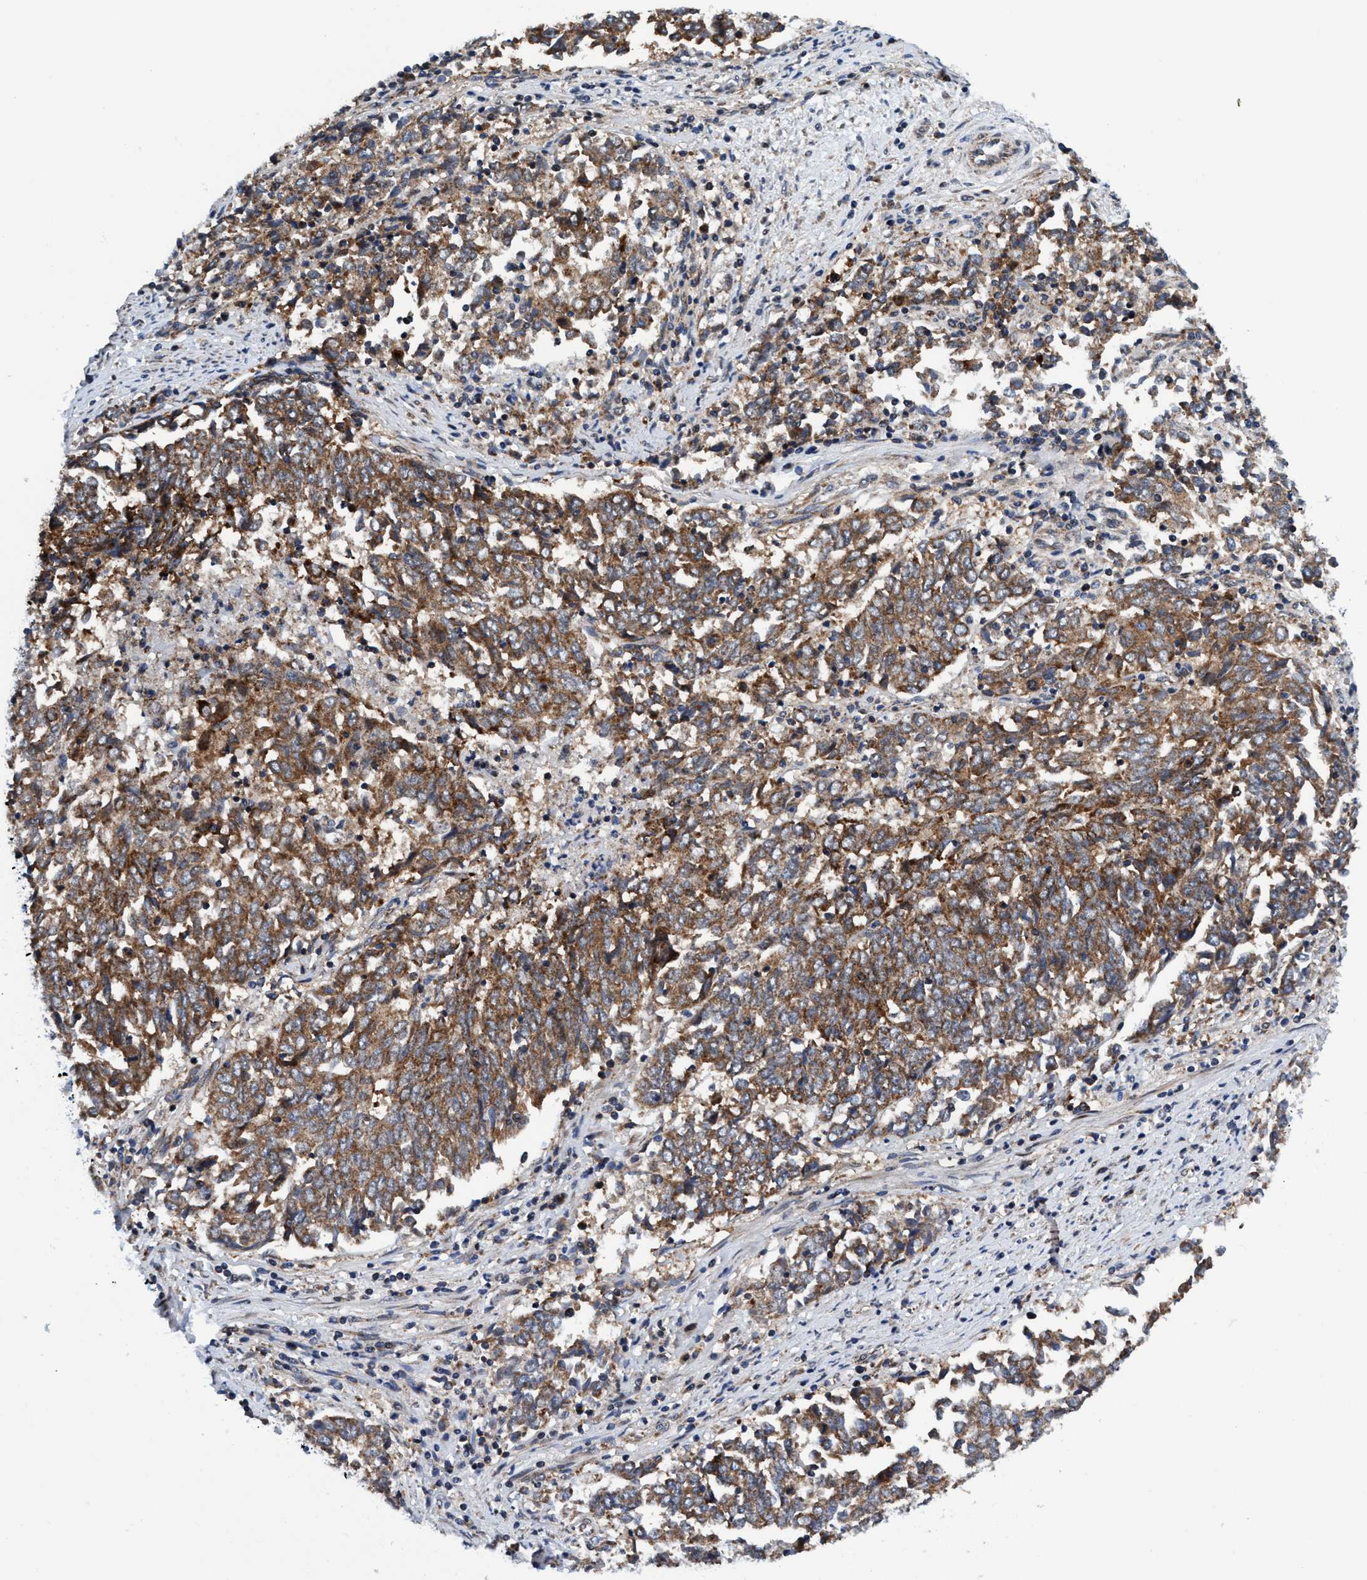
{"staining": {"intensity": "moderate", "quantity": ">75%", "location": "cytoplasmic/membranous"}, "tissue": "endometrial cancer", "cell_type": "Tumor cells", "image_type": "cancer", "snomed": [{"axis": "morphology", "description": "Adenocarcinoma, NOS"}, {"axis": "topography", "description": "Endometrium"}], "caption": "Protein staining reveals moderate cytoplasmic/membranous staining in approximately >75% of tumor cells in endometrial cancer (adenocarcinoma).", "gene": "AGAP2", "patient": {"sex": "female", "age": 80}}